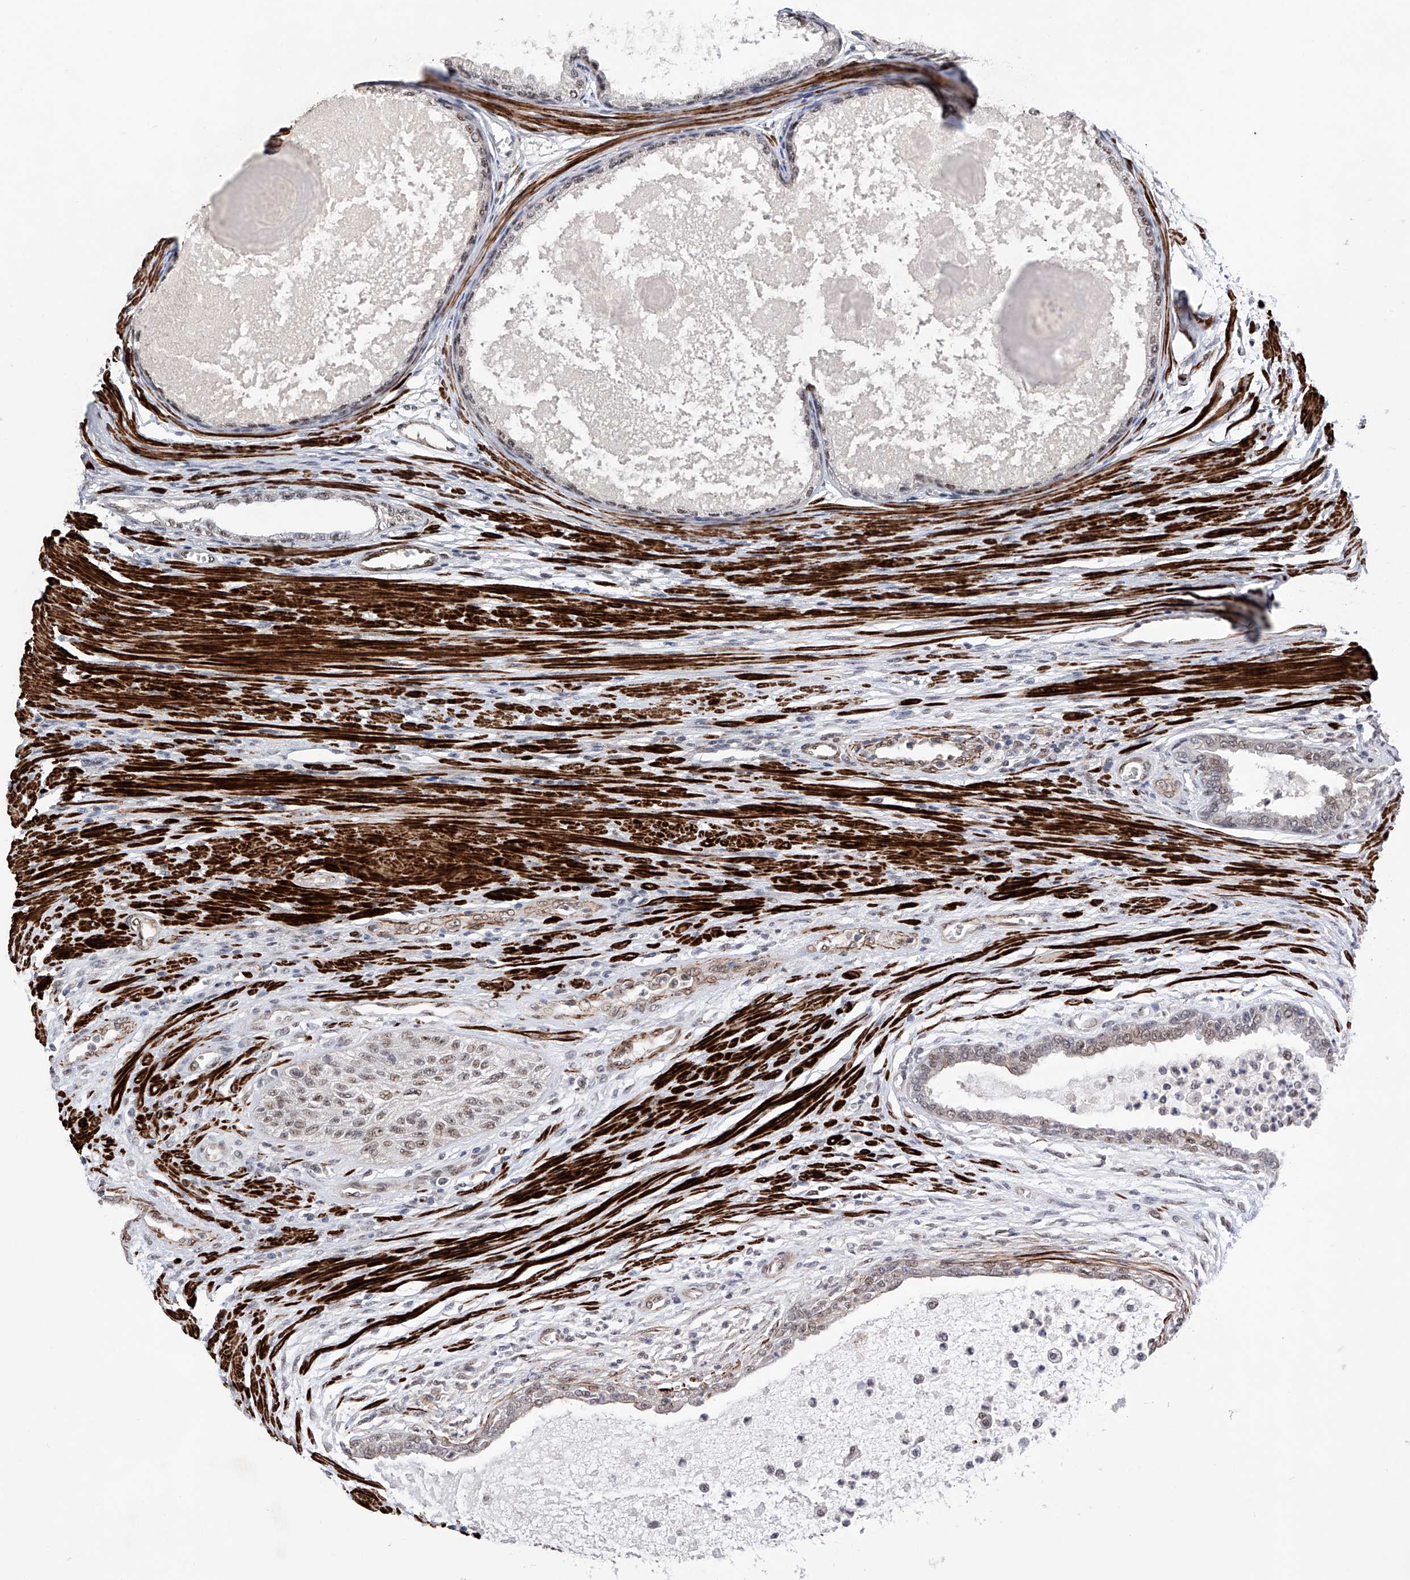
{"staining": {"intensity": "weak", "quantity": ">75%", "location": "nuclear"}, "tissue": "prostate cancer", "cell_type": "Tumor cells", "image_type": "cancer", "snomed": [{"axis": "morphology", "description": "Normal tissue, NOS"}, {"axis": "morphology", "description": "Adenocarcinoma, Low grade"}, {"axis": "topography", "description": "Prostate"}, {"axis": "topography", "description": "Peripheral nerve tissue"}], "caption": "About >75% of tumor cells in prostate adenocarcinoma (low-grade) demonstrate weak nuclear protein positivity as visualized by brown immunohistochemical staining.", "gene": "NFATC4", "patient": {"sex": "male", "age": 71}}